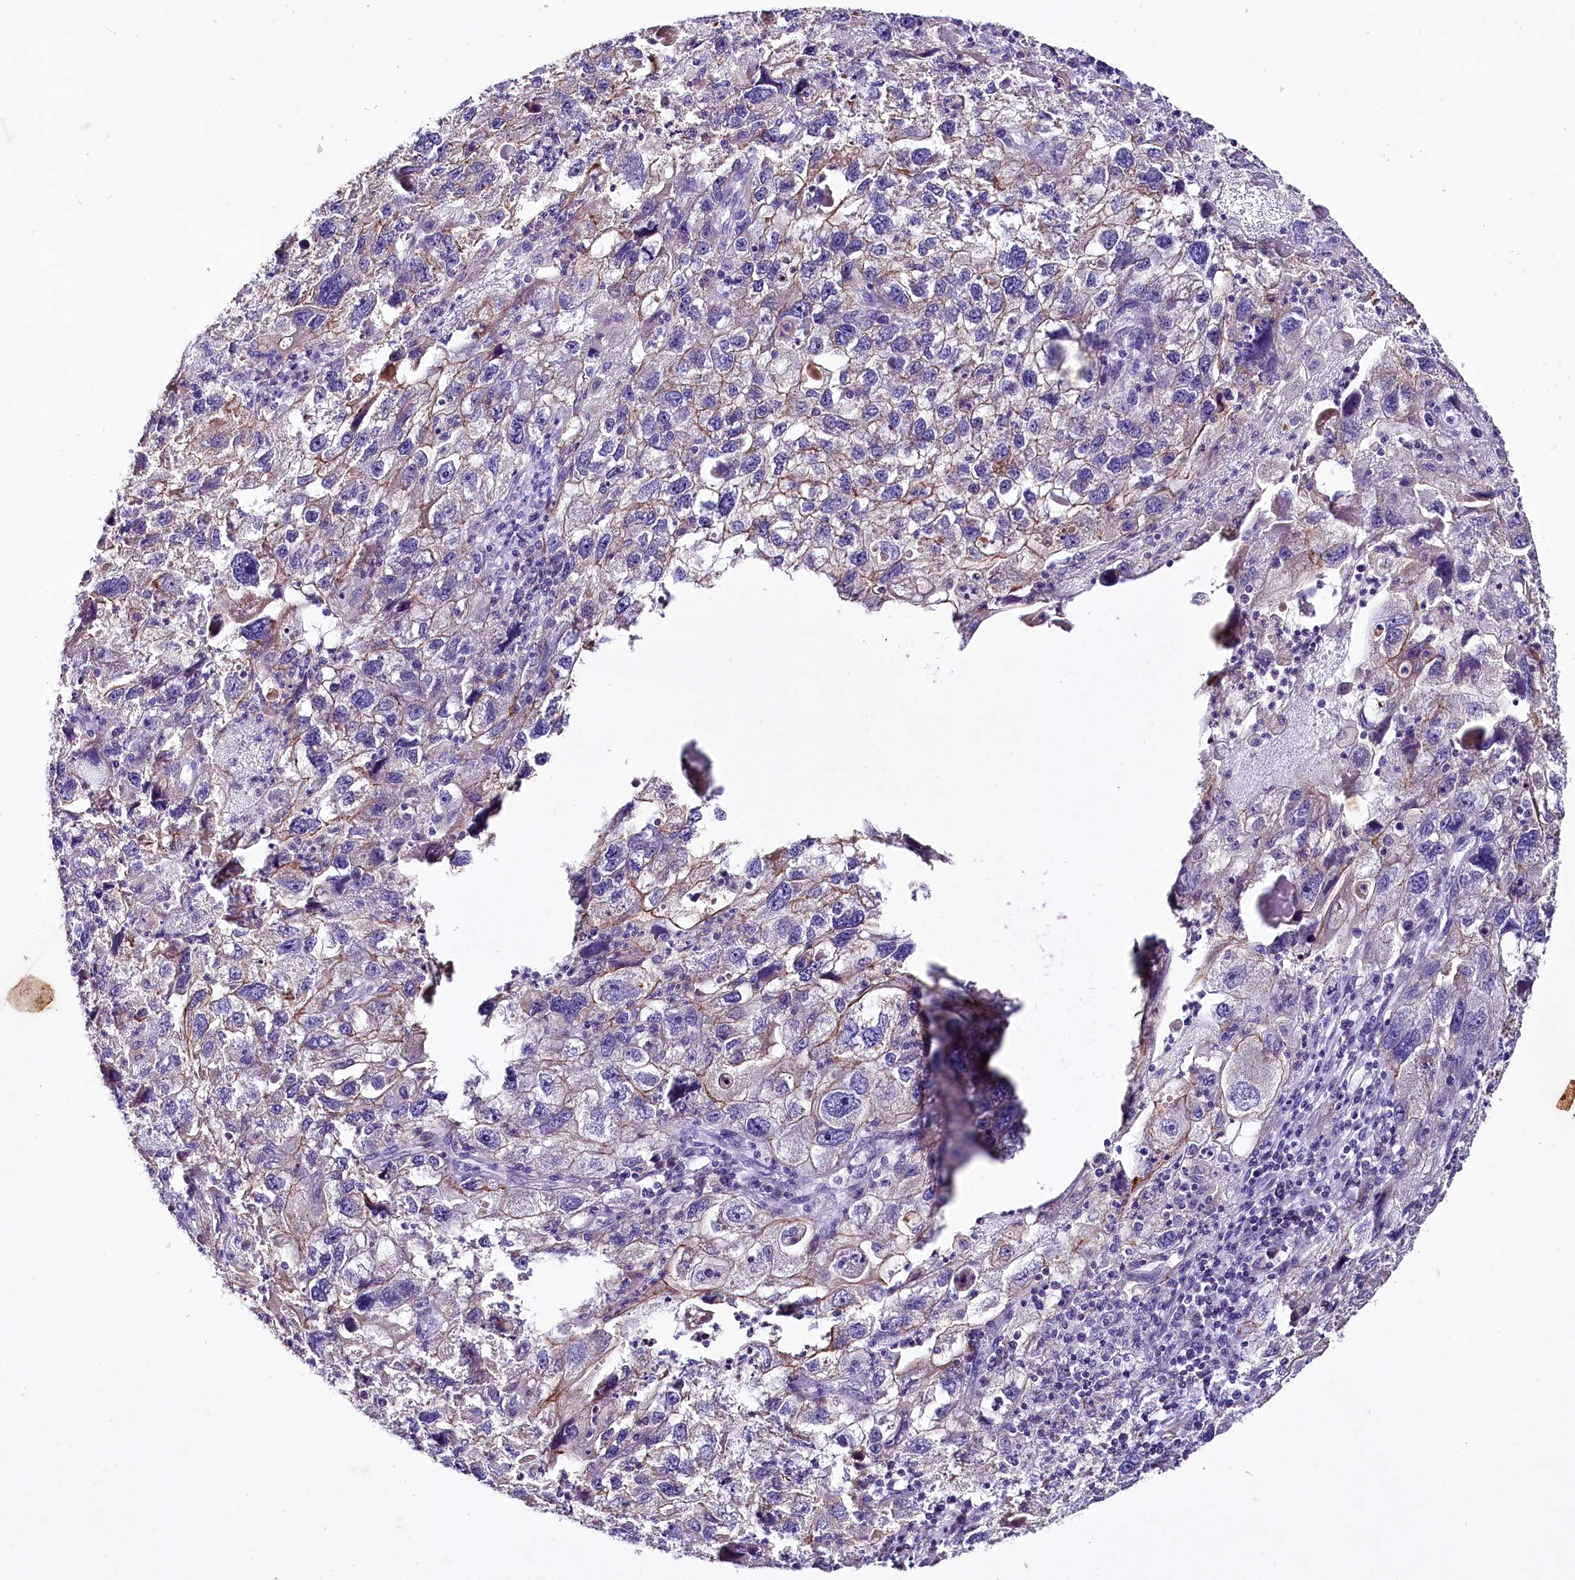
{"staining": {"intensity": "moderate", "quantity": "25%-75%", "location": "cytoplasmic/membranous"}, "tissue": "endometrial cancer", "cell_type": "Tumor cells", "image_type": "cancer", "snomed": [{"axis": "morphology", "description": "Adenocarcinoma, NOS"}, {"axis": "topography", "description": "Endometrium"}], "caption": "High-power microscopy captured an IHC histopathology image of endometrial cancer (adenocarcinoma), revealing moderate cytoplasmic/membranous expression in approximately 25%-75% of tumor cells. (brown staining indicates protein expression, while blue staining denotes nuclei).", "gene": "SACM1L", "patient": {"sex": "female", "age": 49}}